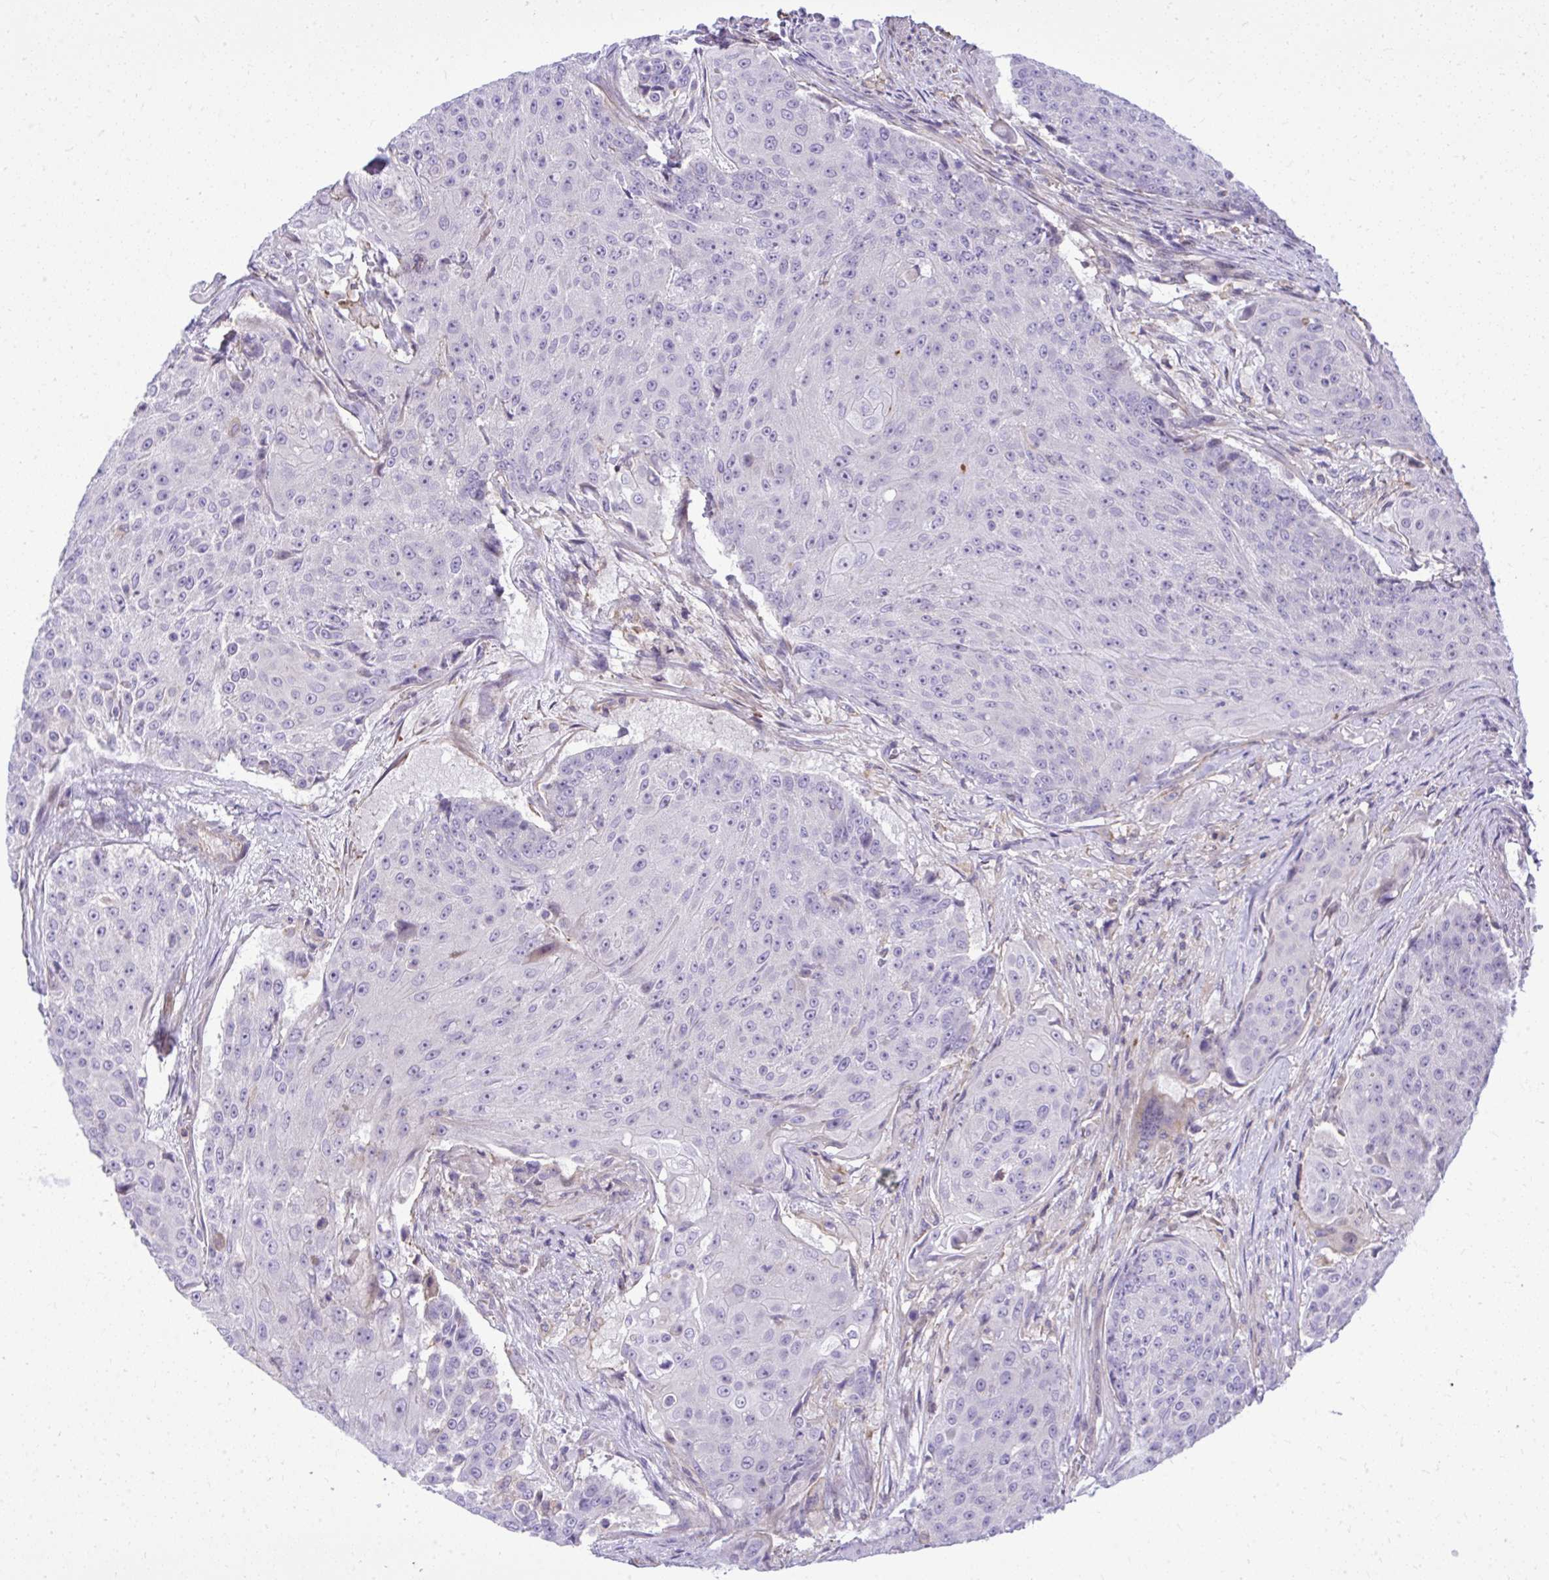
{"staining": {"intensity": "negative", "quantity": "none", "location": "none"}, "tissue": "urothelial cancer", "cell_type": "Tumor cells", "image_type": "cancer", "snomed": [{"axis": "morphology", "description": "Urothelial carcinoma, High grade"}, {"axis": "topography", "description": "Urinary bladder"}], "caption": "Image shows no significant protein expression in tumor cells of high-grade urothelial carcinoma. (IHC, brightfield microscopy, high magnification).", "gene": "GRK4", "patient": {"sex": "female", "age": 63}}